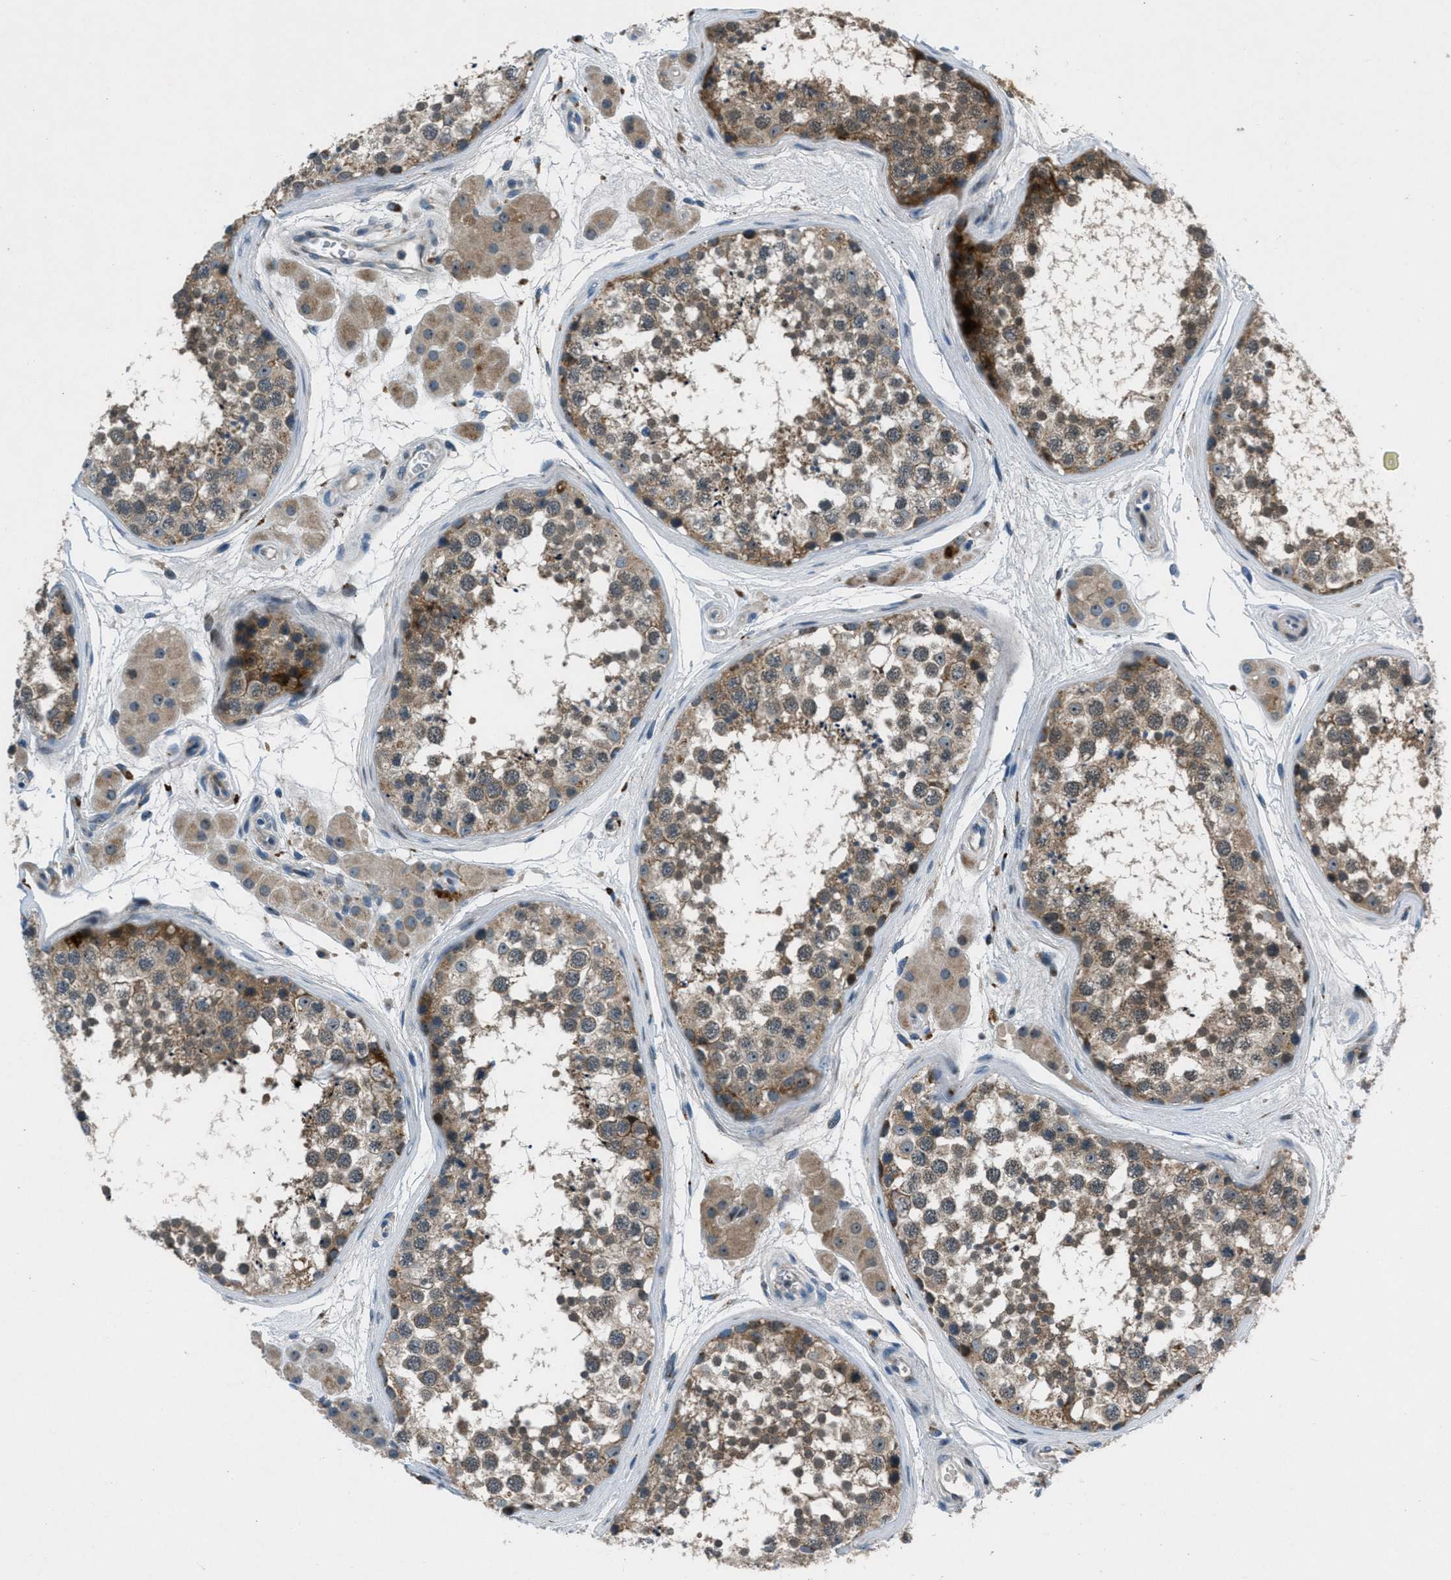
{"staining": {"intensity": "moderate", "quantity": ">75%", "location": "cytoplasmic/membranous"}, "tissue": "testis", "cell_type": "Cells in seminiferous ducts", "image_type": "normal", "snomed": [{"axis": "morphology", "description": "Normal tissue, NOS"}, {"axis": "topography", "description": "Testis"}], "caption": "Unremarkable testis reveals moderate cytoplasmic/membranous staining in about >75% of cells in seminiferous ducts, visualized by immunohistochemistry. The staining was performed using DAB, with brown indicating positive protein expression. Nuclei are stained blue with hematoxylin.", "gene": "CLEC2D", "patient": {"sex": "male", "age": 56}}